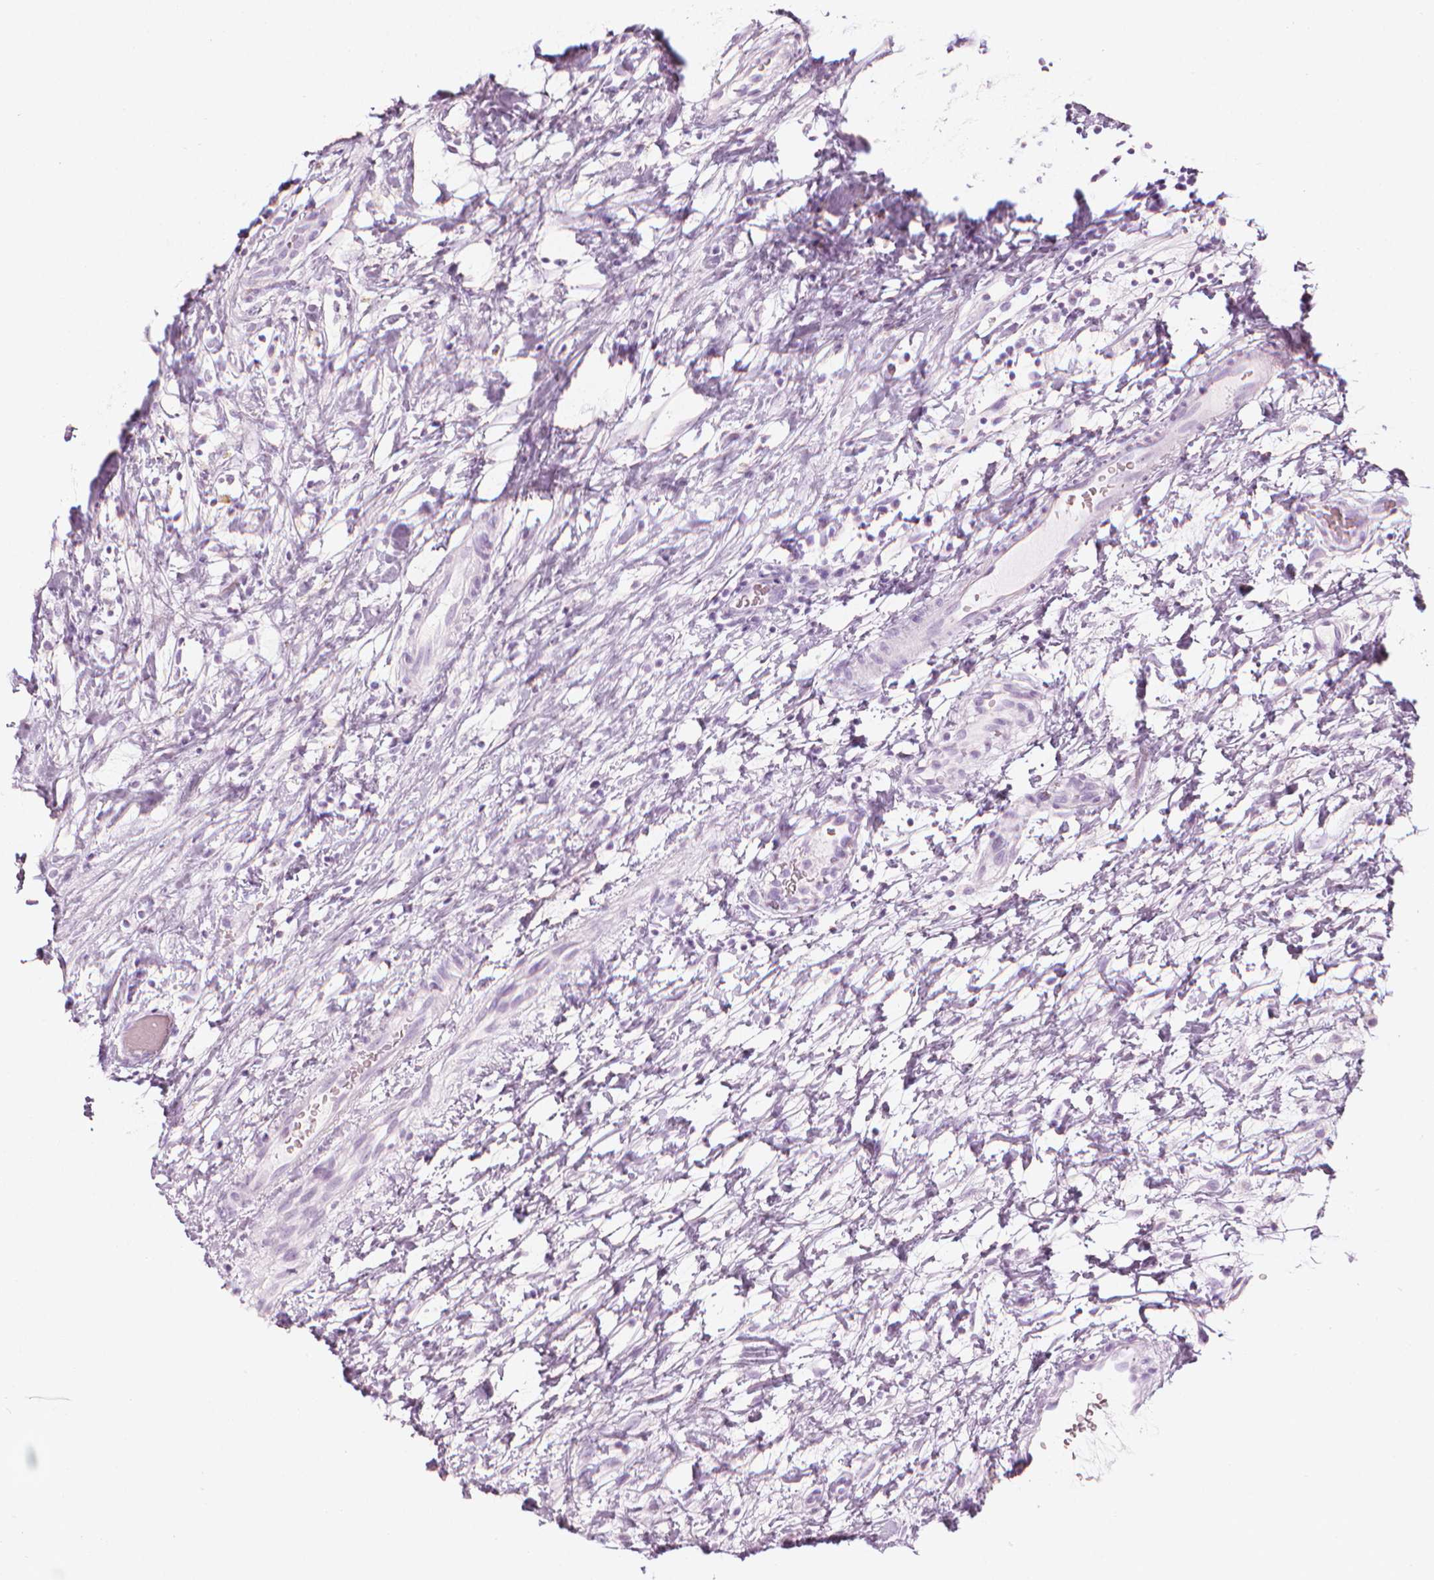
{"staining": {"intensity": "negative", "quantity": "none", "location": "none"}, "tissue": "renal cancer", "cell_type": "Tumor cells", "image_type": "cancer", "snomed": [{"axis": "morphology", "description": "Adenocarcinoma, NOS"}, {"axis": "topography", "description": "Kidney"}], "caption": "Micrograph shows no significant protein staining in tumor cells of renal adenocarcinoma.", "gene": "SHMT1", "patient": {"sex": "male", "age": 59}}